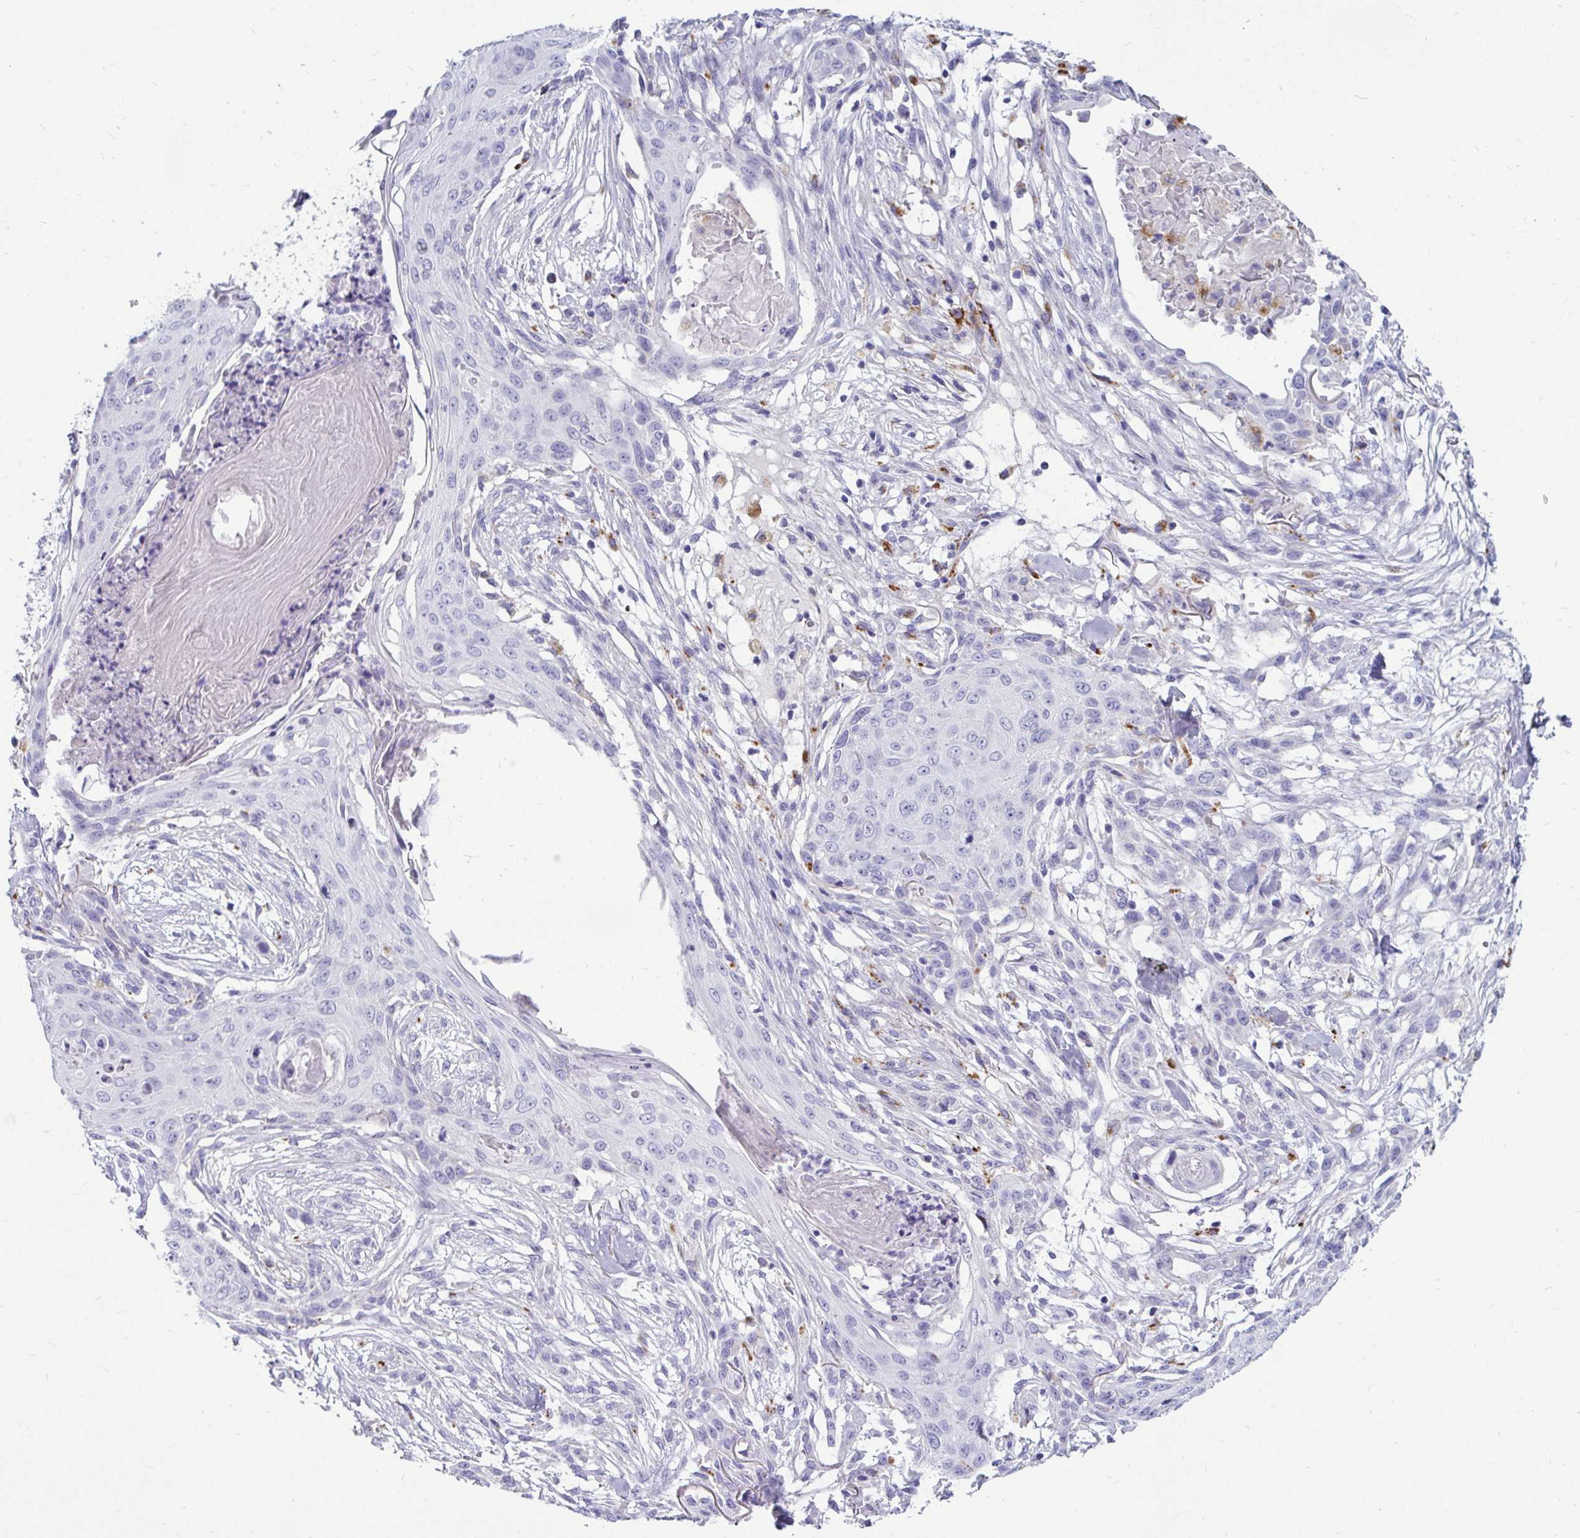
{"staining": {"intensity": "negative", "quantity": "none", "location": "none"}, "tissue": "skin cancer", "cell_type": "Tumor cells", "image_type": "cancer", "snomed": [{"axis": "morphology", "description": "Squamous cell carcinoma, NOS"}, {"axis": "topography", "description": "Skin"}], "caption": "This is an immunohistochemistry (IHC) histopathology image of human skin squamous cell carcinoma. There is no staining in tumor cells.", "gene": "CTSZ", "patient": {"sex": "female", "age": 59}}